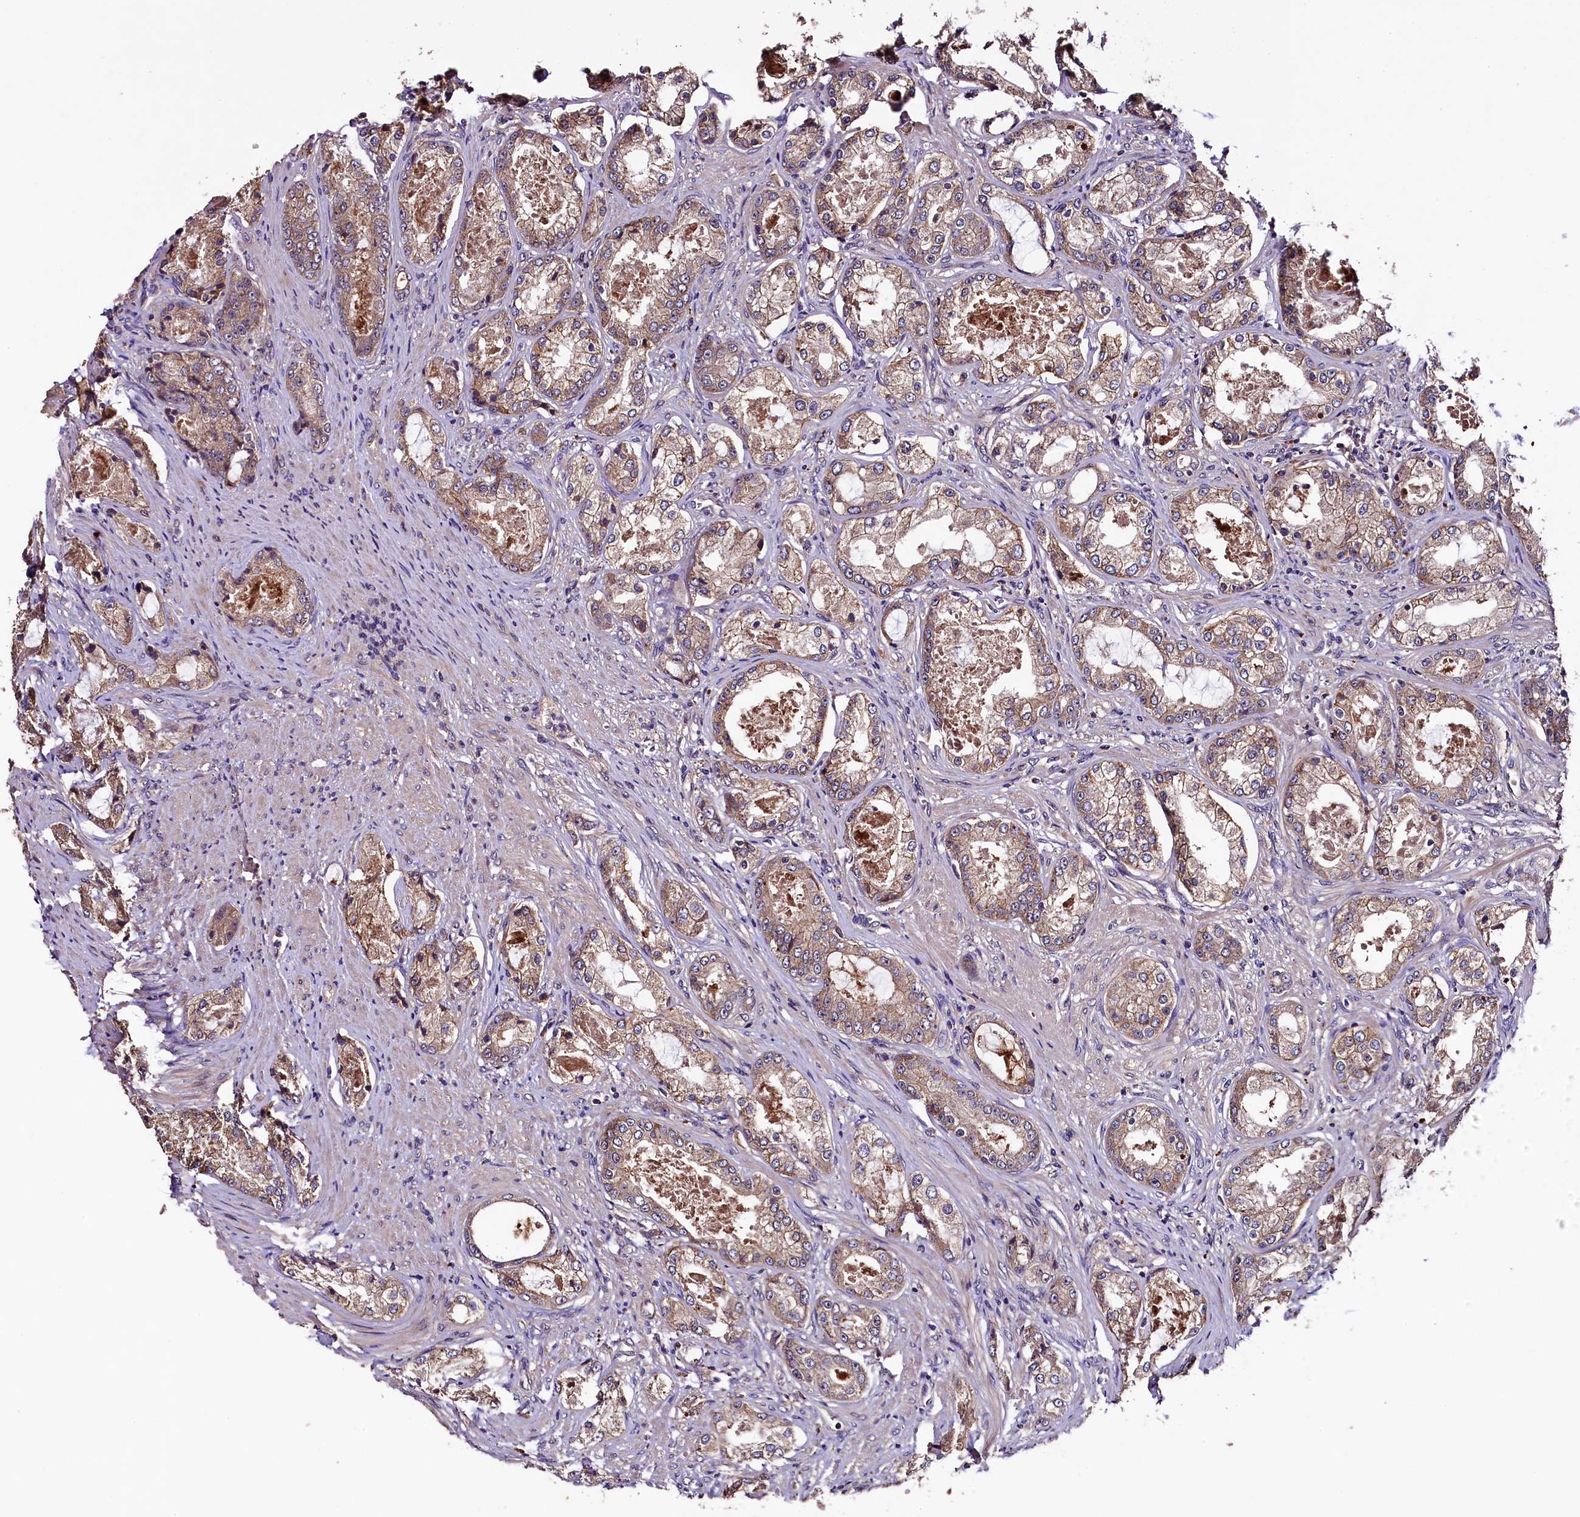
{"staining": {"intensity": "moderate", "quantity": ">75%", "location": "cytoplasmic/membranous"}, "tissue": "prostate cancer", "cell_type": "Tumor cells", "image_type": "cancer", "snomed": [{"axis": "morphology", "description": "Adenocarcinoma, Low grade"}, {"axis": "topography", "description": "Prostate"}], "caption": "Human prostate low-grade adenocarcinoma stained for a protein (brown) exhibits moderate cytoplasmic/membranous positive expression in approximately >75% of tumor cells.", "gene": "PLXNB1", "patient": {"sex": "male", "age": 68}}